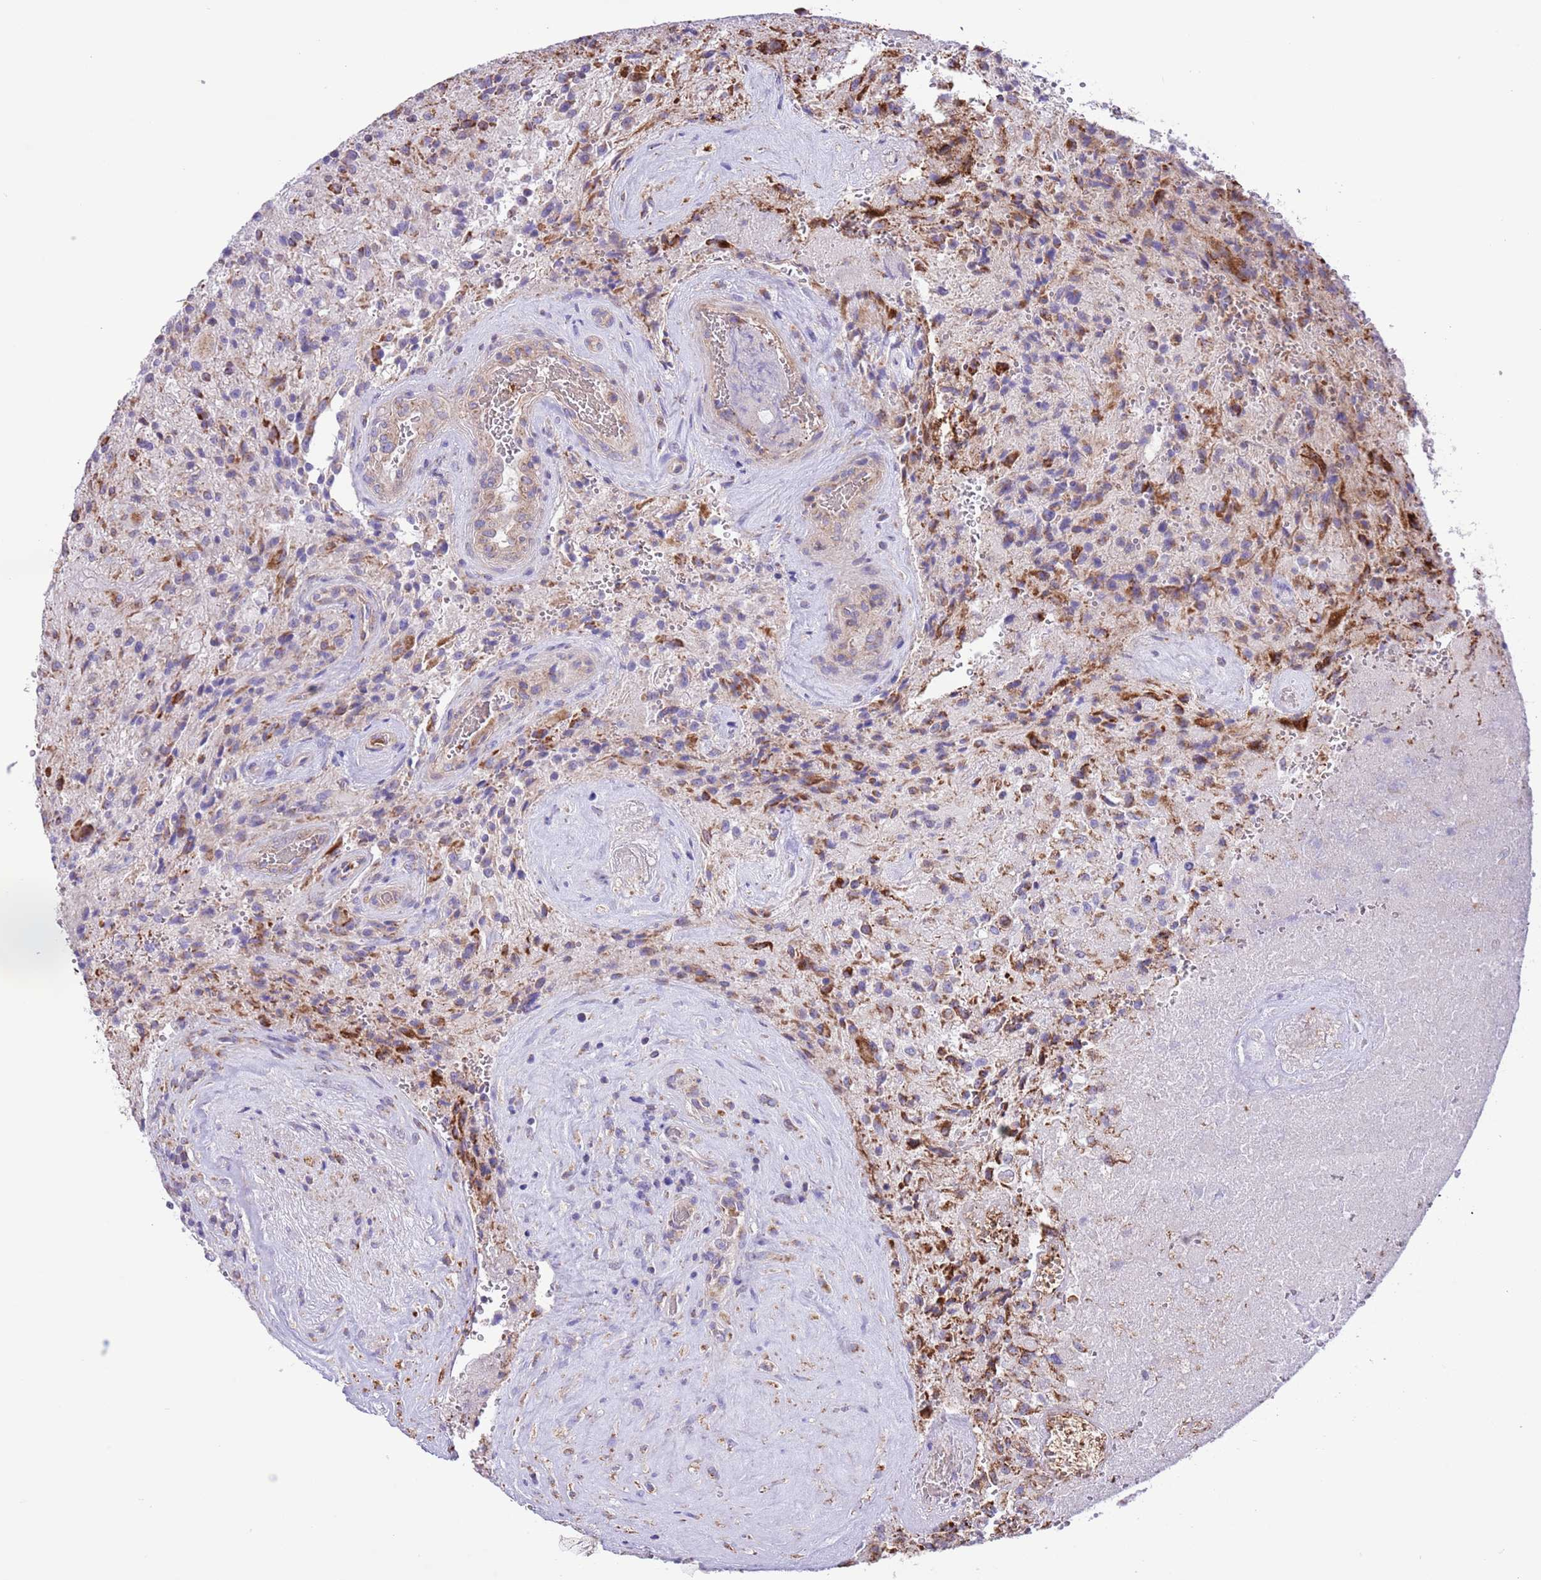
{"staining": {"intensity": "strong", "quantity": "<25%", "location": "cytoplasmic/membranous"}, "tissue": "glioma", "cell_type": "Tumor cells", "image_type": "cancer", "snomed": [{"axis": "morphology", "description": "Normal tissue, NOS"}, {"axis": "morphology", "description": "Glioma, malignant, High grade"}, {"axis": "topography", "description": "Cerebral cortex"}], "caption": "Immunohistochemical staining of human glioma demonstrates medium levels of strong cytoplasmic/membranous protein expression in approximately <25% of tumor cells.", "gene": "SS18L2", "patient": {"sex": "male", "age": 56}}